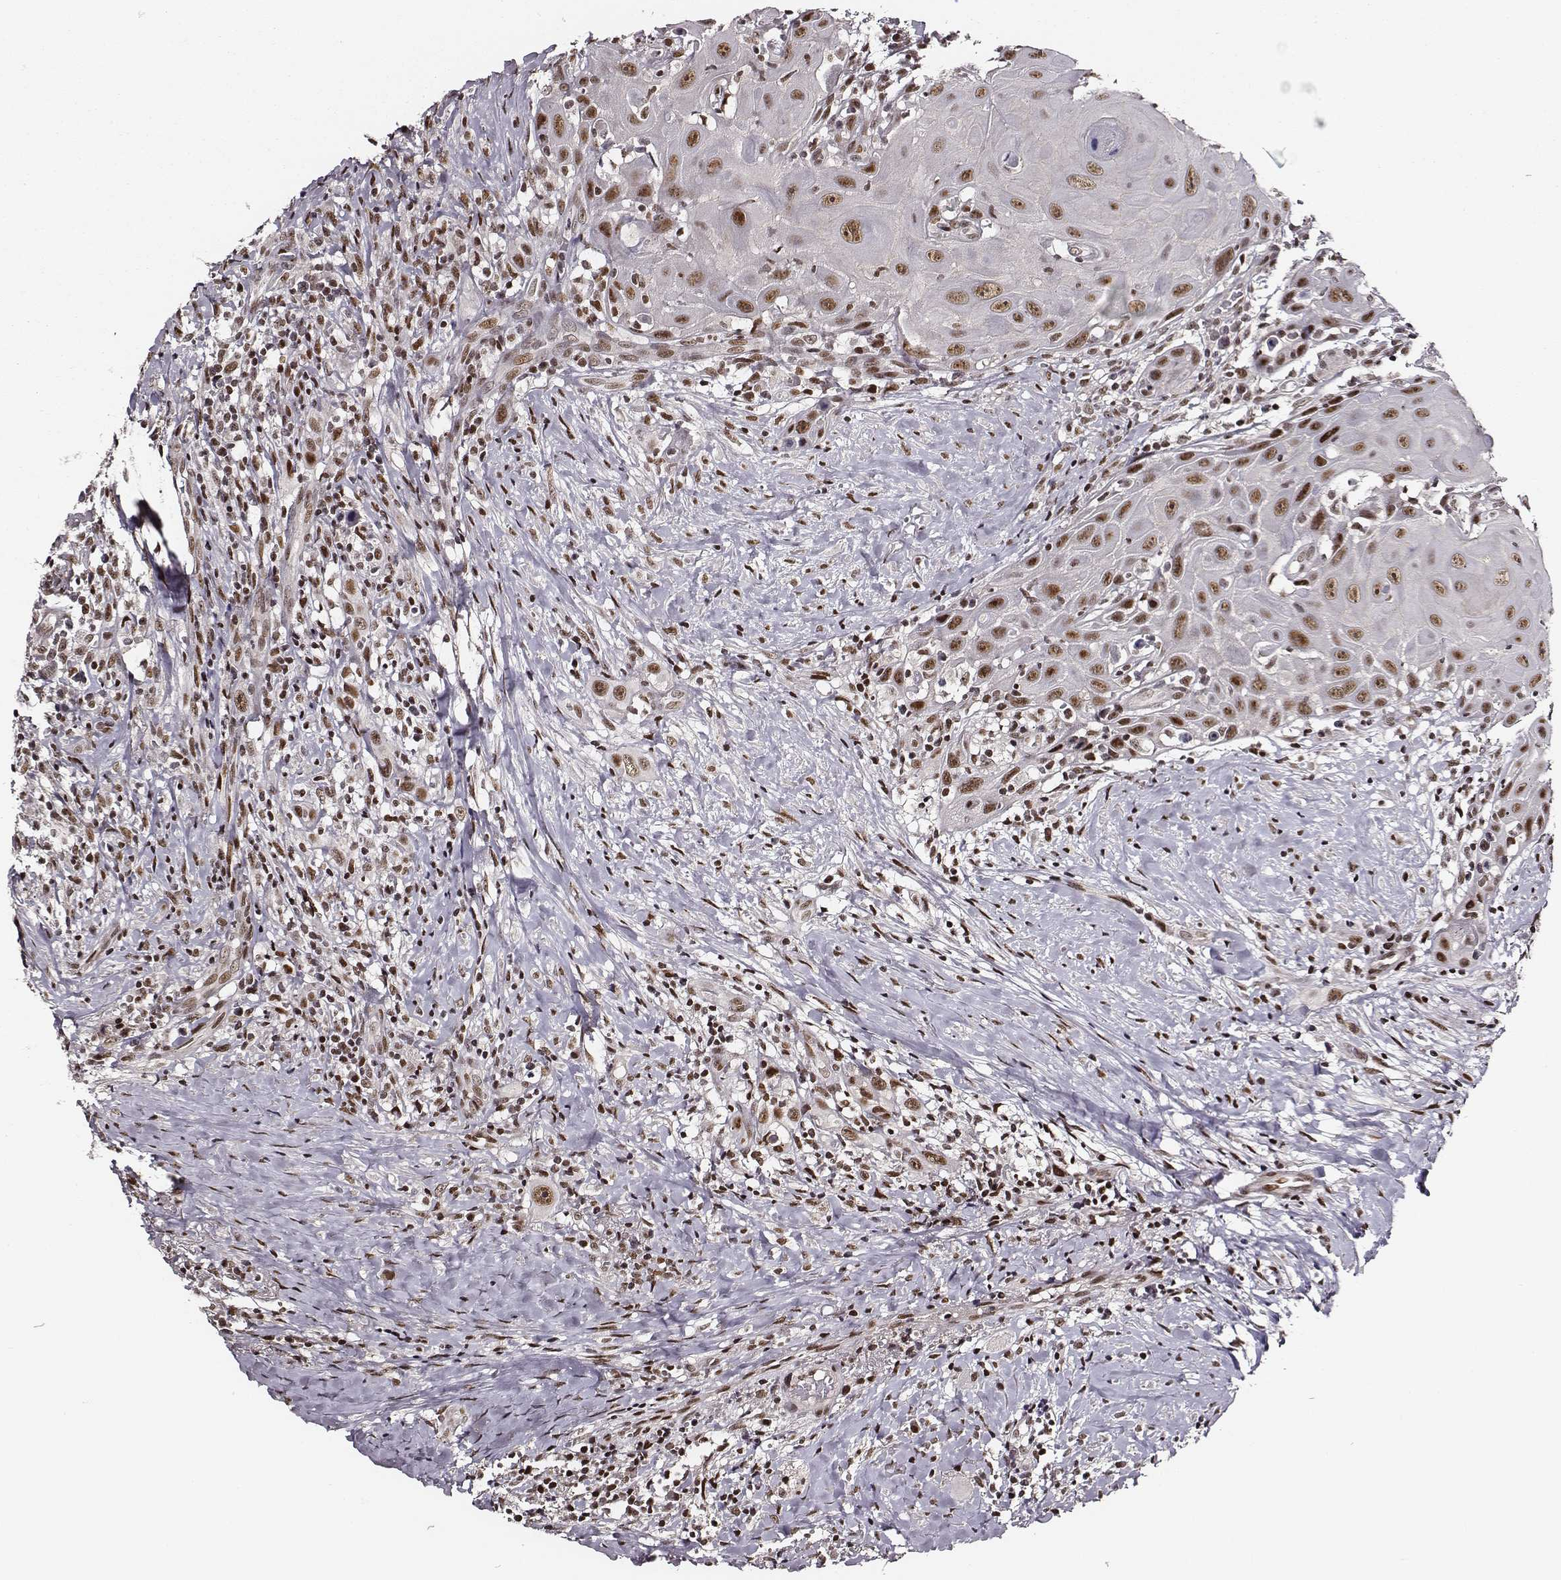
{"staining": {"intensity": "moderate", "quantity": ">75%", "location": "nuclear"}, "tissue": "head and neck cancer", "cell_type": "Tumor cells", "image_type": "cancer", "snomed": [{"axis": "morphology", "description": "Squamous cell carcinoma, NOS"}, {"axis": "topography", "description": "Head-Neck"}], "caption": "This photomicrograph exhibits immunohistochemistry staining of human head and neck cancer, with medium moderate nuclear expression in approximately >75% of tumor cells.", "gene": "PPARA", "patient": {"sex": "female", "age": 95}}